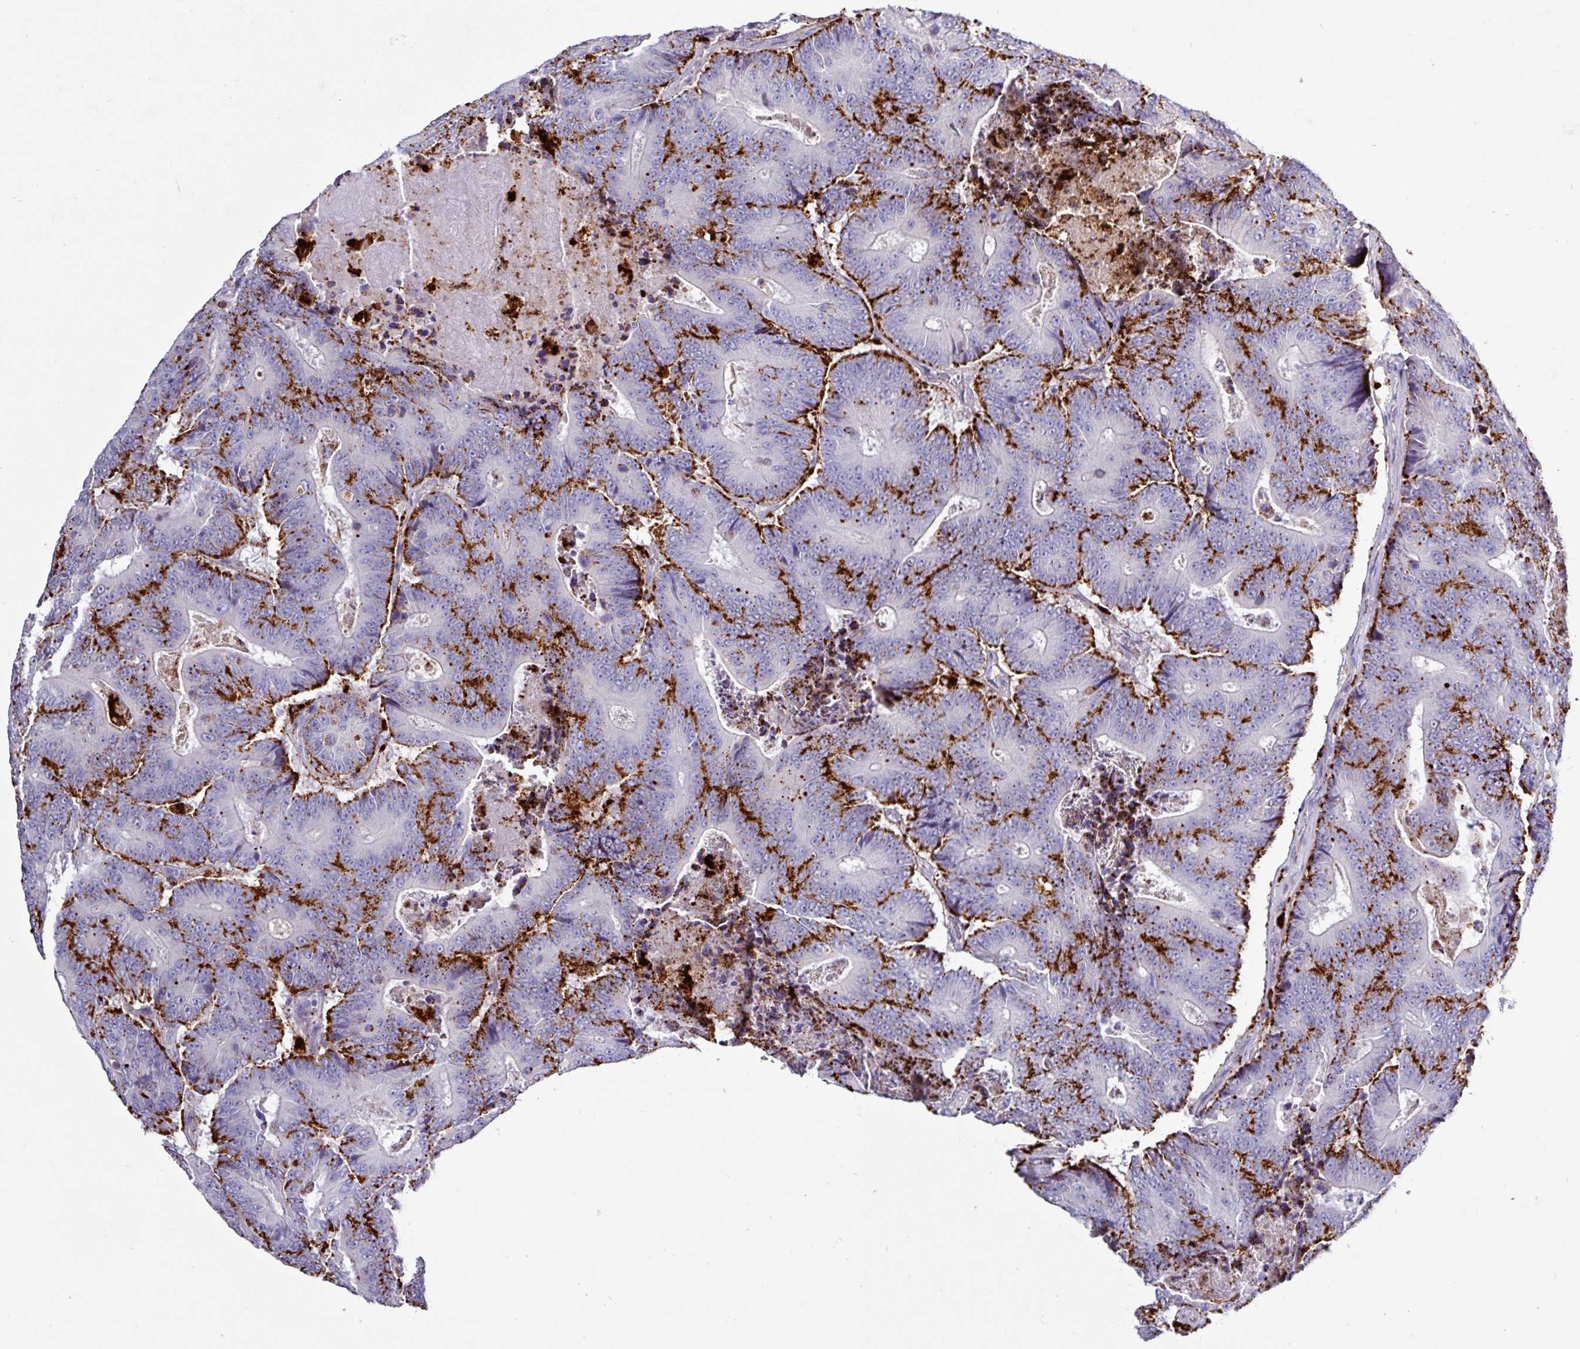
{"staining": {"intensity": "strong", "quantity": ">75%", "location": "cytoplasmic/membranous"}, "tissue": "colorectal cancer", "cell_type": "Tumor cells", "image_type": "cancer", "snomed": [{"axis": "morphology", "description": "Adenocarcinoma, NOS"}, {"axis": "topography", "description": "Colon"}], "caption": "Adenocarcinoma (colorectal) tissue shows strong cytoplasmic/membranous positivity in approximately >75% of tumor cells, visualized by immunohistochemistry. (IHC, brightfield microscopy, high magnification).", "gene": "AMIGO2", "patient": {"sex": "male", "age": 83}}